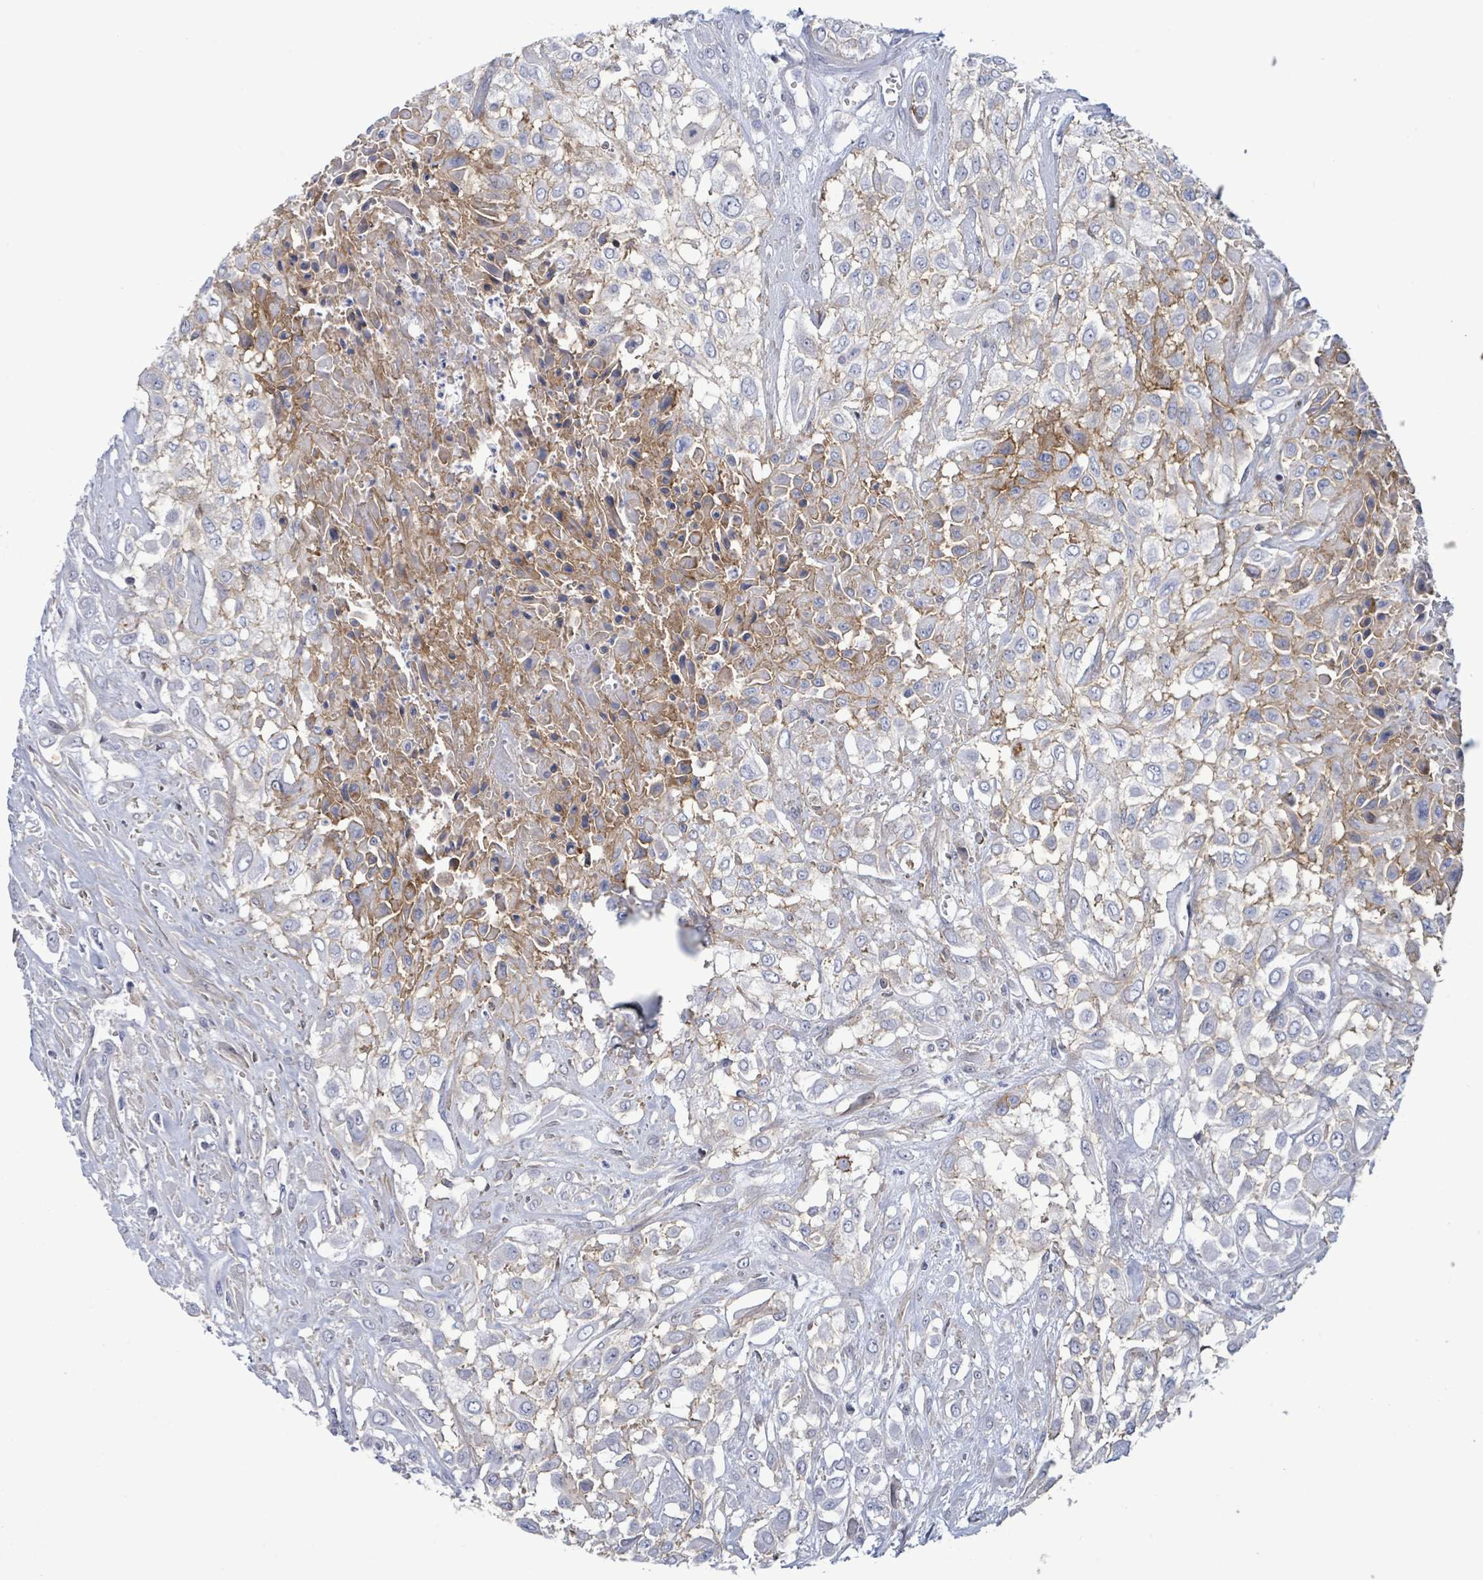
{"staining": {"intensity": "weak", "quantity": "<25%", "location": "cytoplasmic/membranous"}, "tissue": "urothelial cancer", "cell_type": "Tumor cells", "image_type": "cancer", "snomed": [{"axis": "morphology", "description": "Urothelial carcinoma, High grade"}, {"axis": "topography", "description": "Urinary bladder"}], "caption": "Micrograph shows no protein staining in tumor cells of high-grade urothelial carcinoma tissue. The staining is performed using DAB brown chromogen with nuclei counter-stained in using hematoxylin.", "gene": "BSG", "patient": {"sex": "male", "age": 57}}